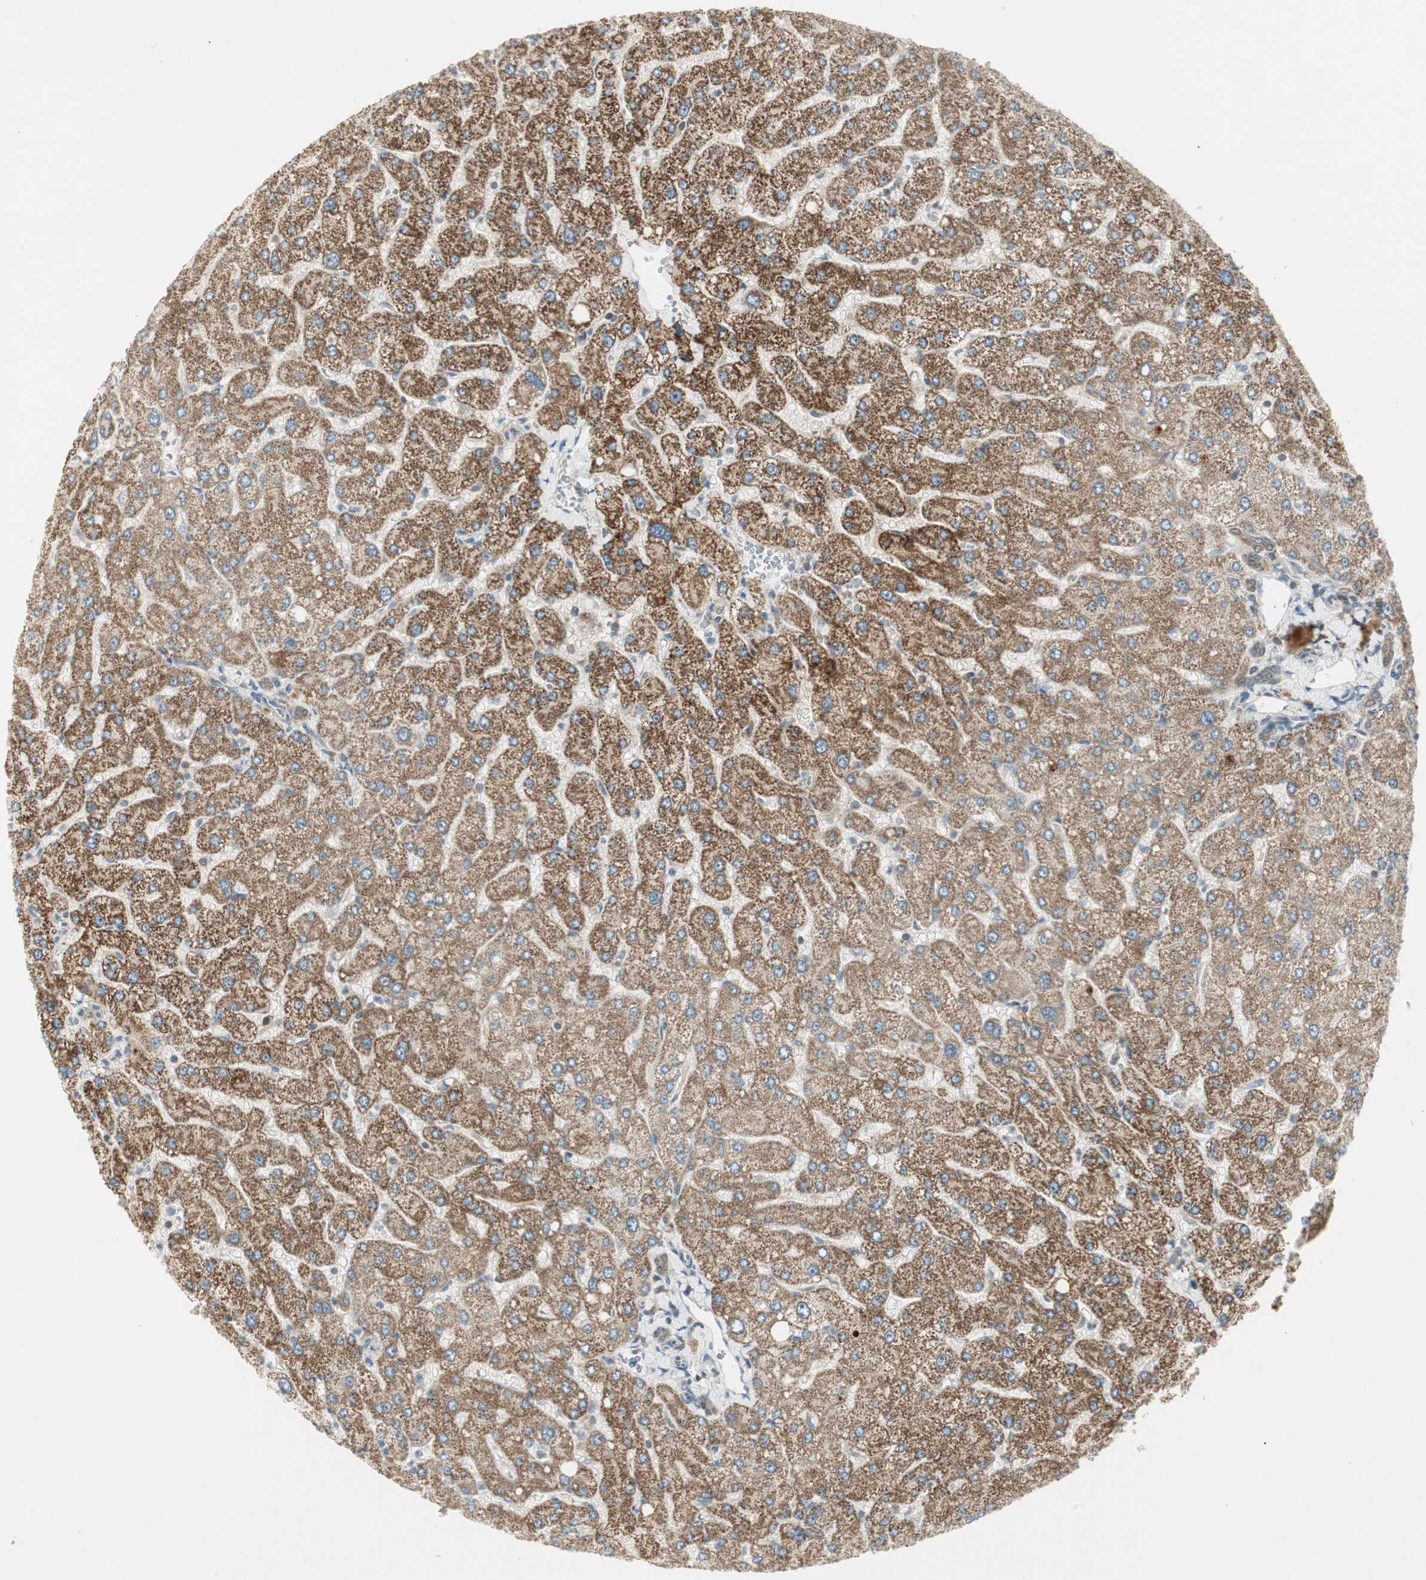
{"staining": {"intensity": "moderate", "quantity": ">75%", "location": "cytoplasmic/membranous"}, "tissue": "liver", "cell_type": "Cholangiocytes", "image_type": "normal", "snomed": [{"axis": "morphology", "description": "Normal tissue, NOS"}, {"axis": "topography", "description": "Liver"}], "caption": "DAB (3,3'-diaminobenzidine) immunohistochemical staining of normal liver demonstrates moderate cytoplasmic/membranous protein positivity in approximately >75% of cholangiocytes.", "gene": "USP2", "patient": {"sex": "male", "age": 55}}